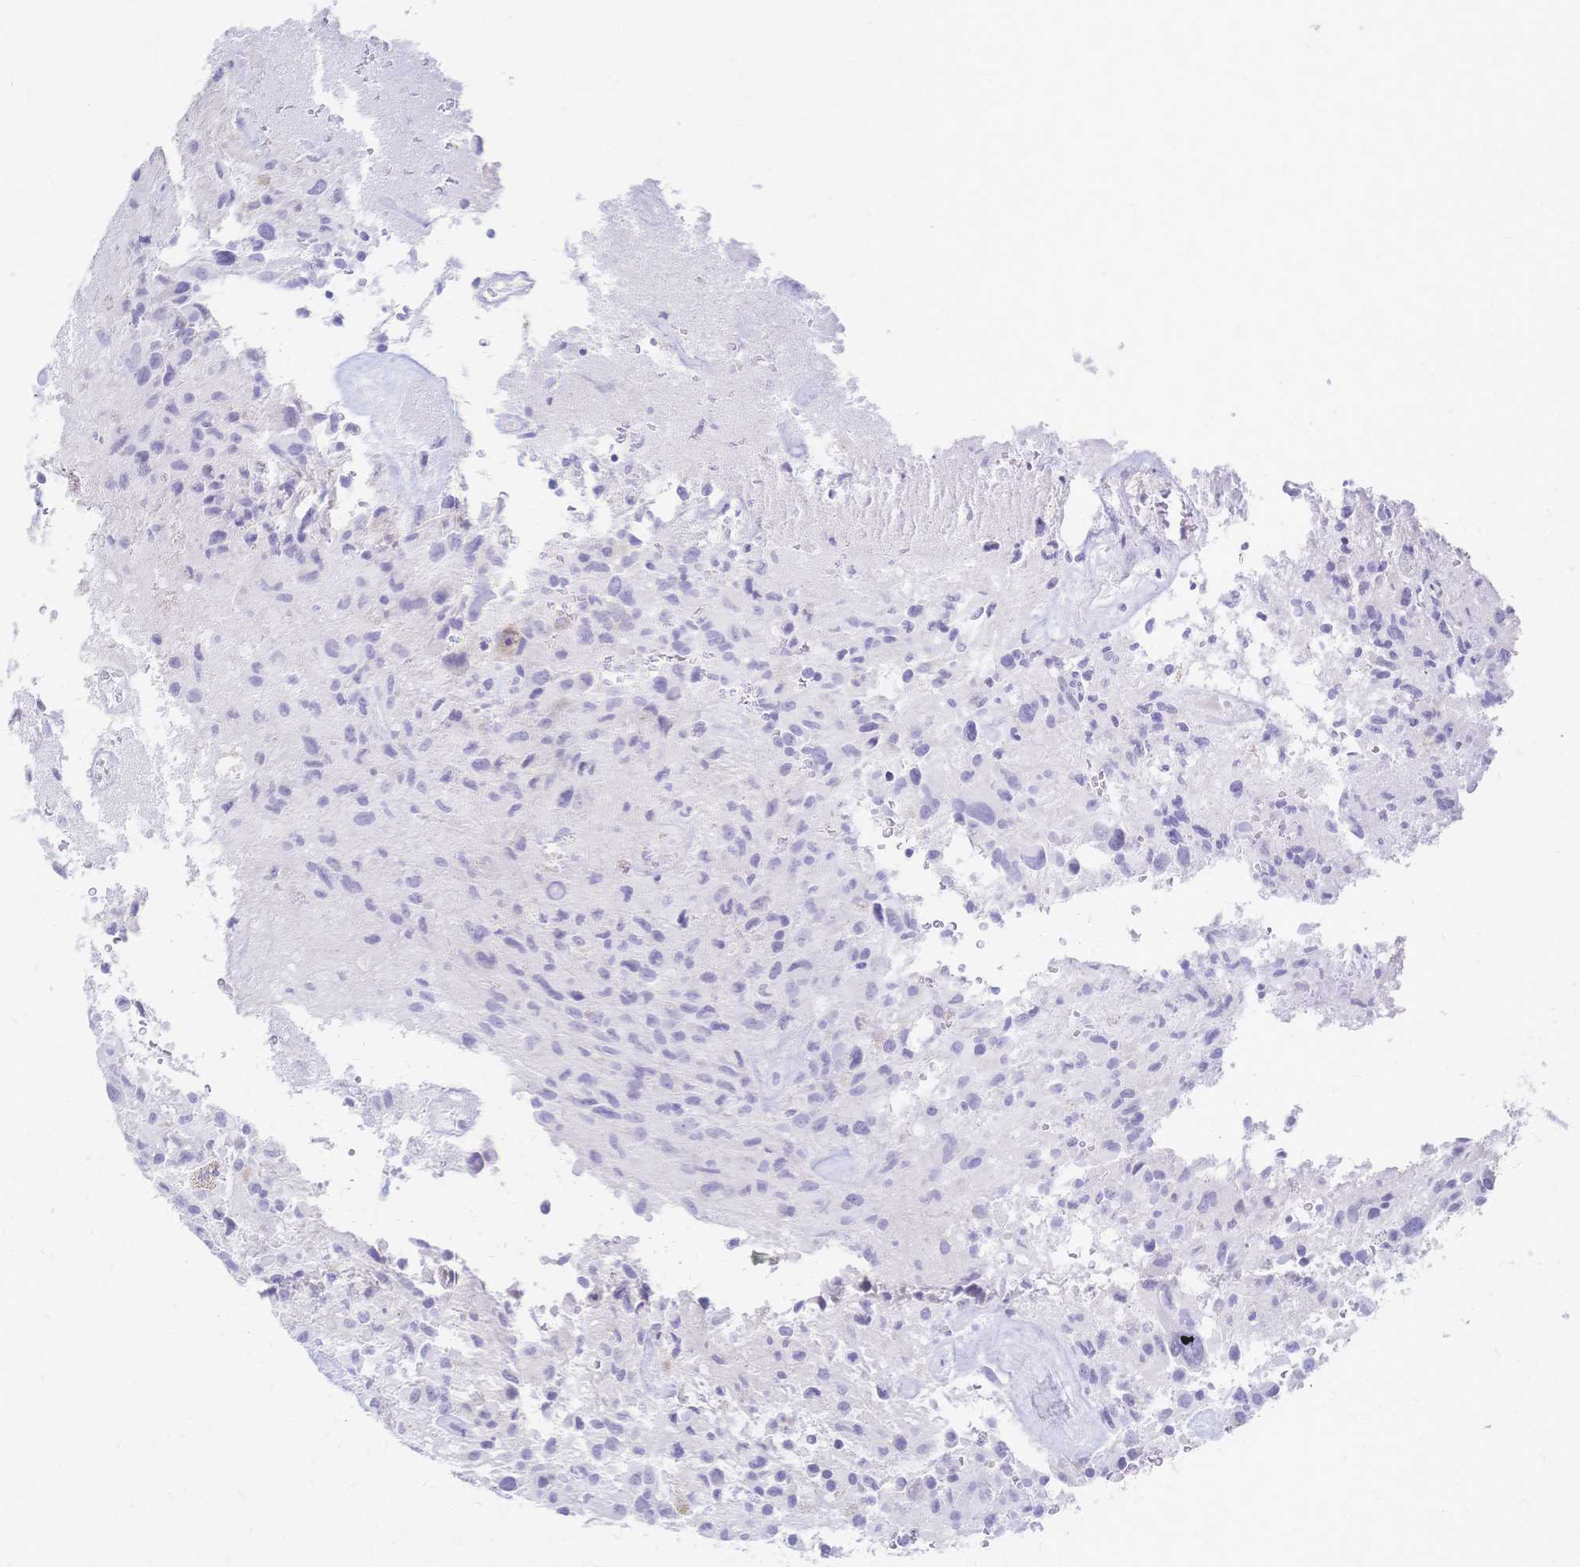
{"staining": {"intensity": "negative", "quantity": "none", "location": "none"}, "tissue": "glioma", "cell_type": "Tumor cells", "image_type": "cancer", "snomed": [{"axis": "morphology", "description": "Glioma, malignant, High grade"}, {"axis": "topography", "description": "Brain"}], "caption": "Tumor cells show no significant protein staining in glioma.", "gene": "CYB5A", "patient": {"sex": "male", "age": 71}}